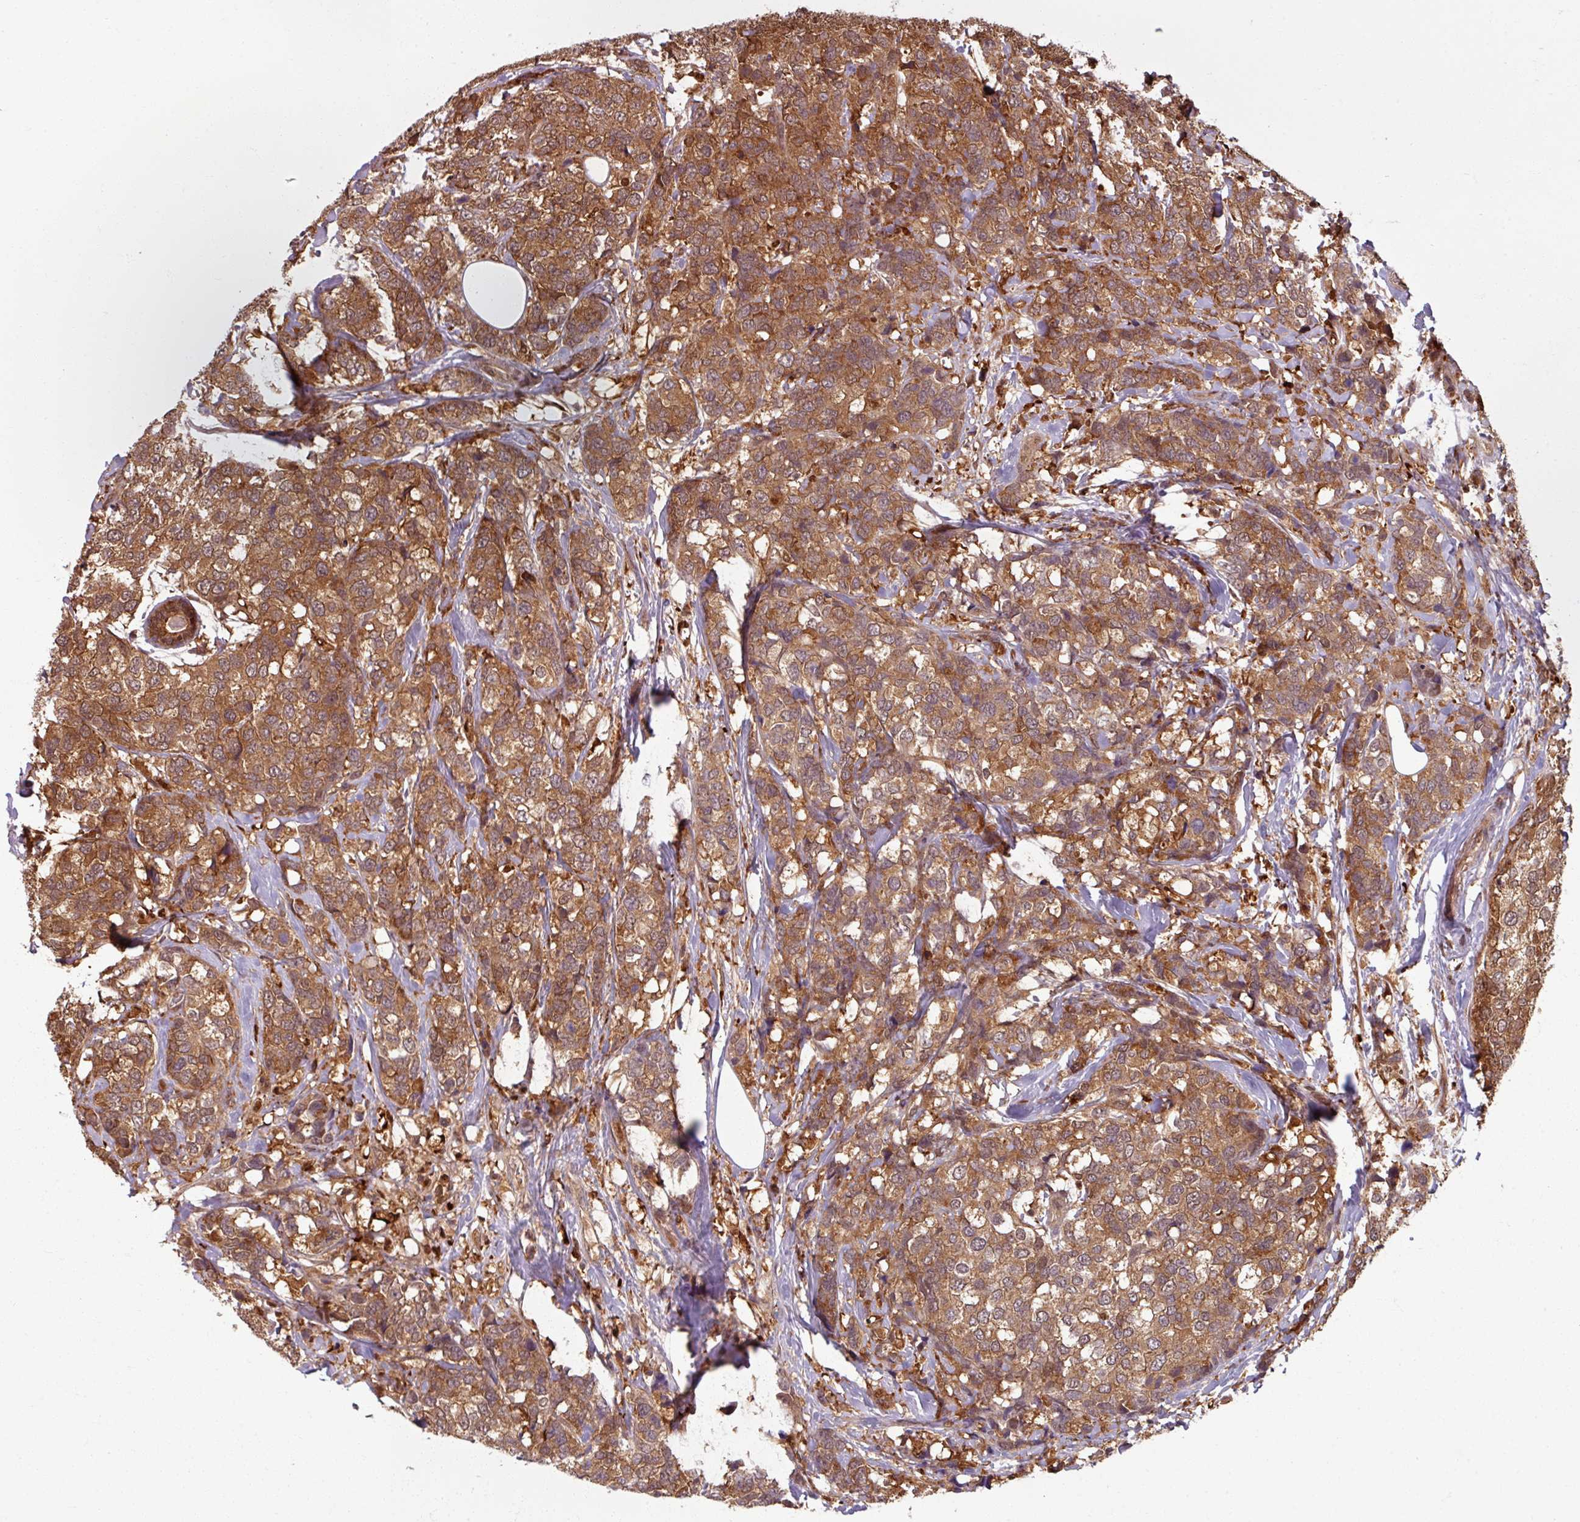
{"staining": {"intensity": "moderate", "quantity": ">75%", "location": "cytoplasmic/membranous"}, "tissue": "breast cancer", "cell_type": "Tumor cells", "image_type": "cancer", "snomed": [{"axis": "morphology", "description": "Lobular carcinoma"}, {"axis": "topography", "description": "Breast"}], "caption": "There is medium levels of moderate cytoplasmic/membranous positivity in tumor cells of breast lobular carcinoma, as demonstrated by immunohistochemical staining (brown color).", "gene": "KCTD11", "patient": {"sex": "female", "age": 59}}